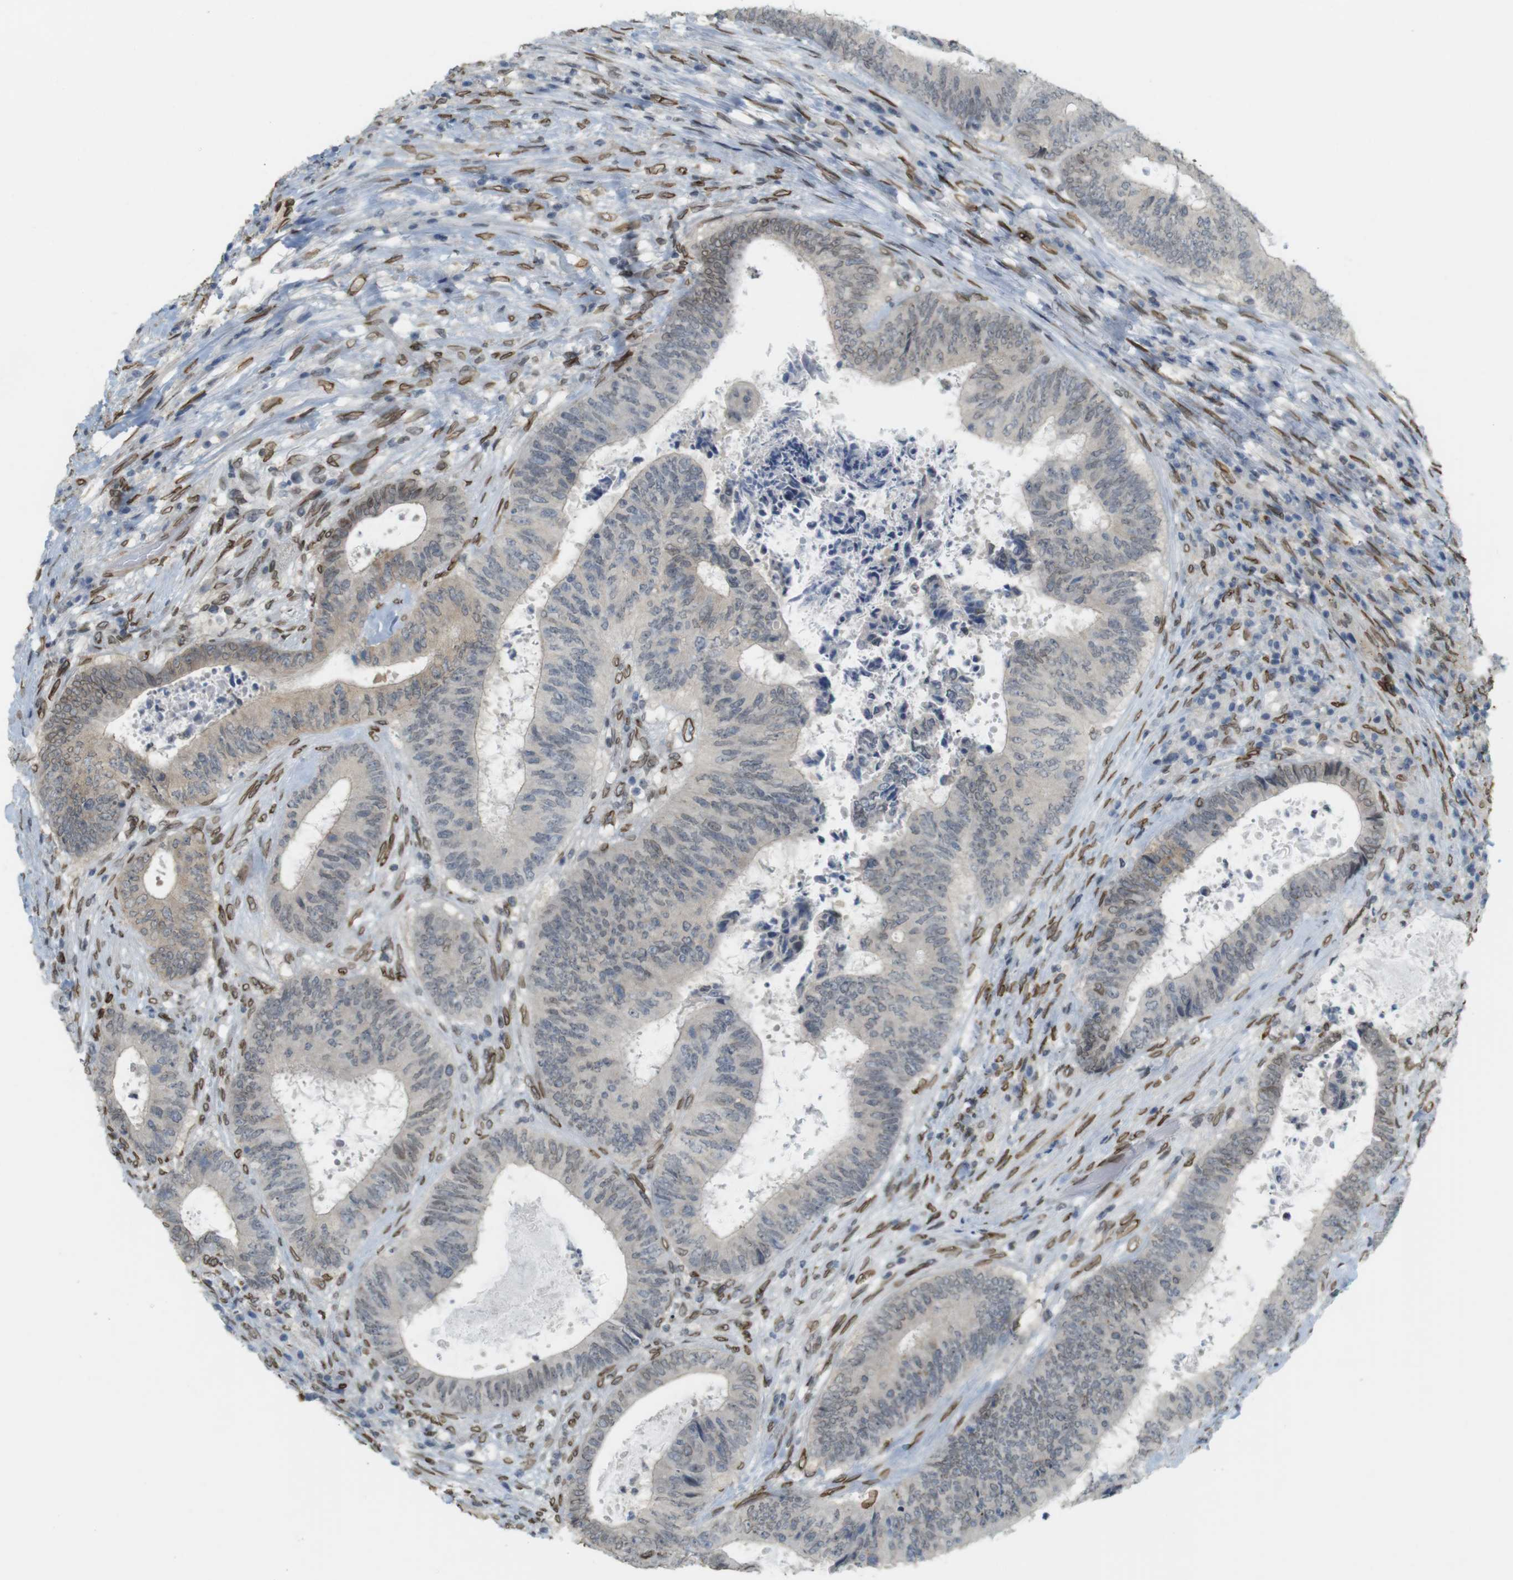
{"staining": {"intensity": "weak", "quantity": "<25%", "location": "cytoplasmic/membranous,nuclear"}, "tissue": "colorectal cancer", "cell_type": "Tumor cells", "image_type": "cancer", "snomed": [{"axis": "morphology", "description": "Adenocarcinoma, NOS"}, {"axis": "topography", "description": "Rectum"}], "caption": "This is an immunohistochemistry (IHC) photomicrograph of human colorectal cancer (adenocarcinoma). There is no staining in tumor cells.", "gene": "ARL6IP6", "patient": {"sex": "male", "age": 72}}